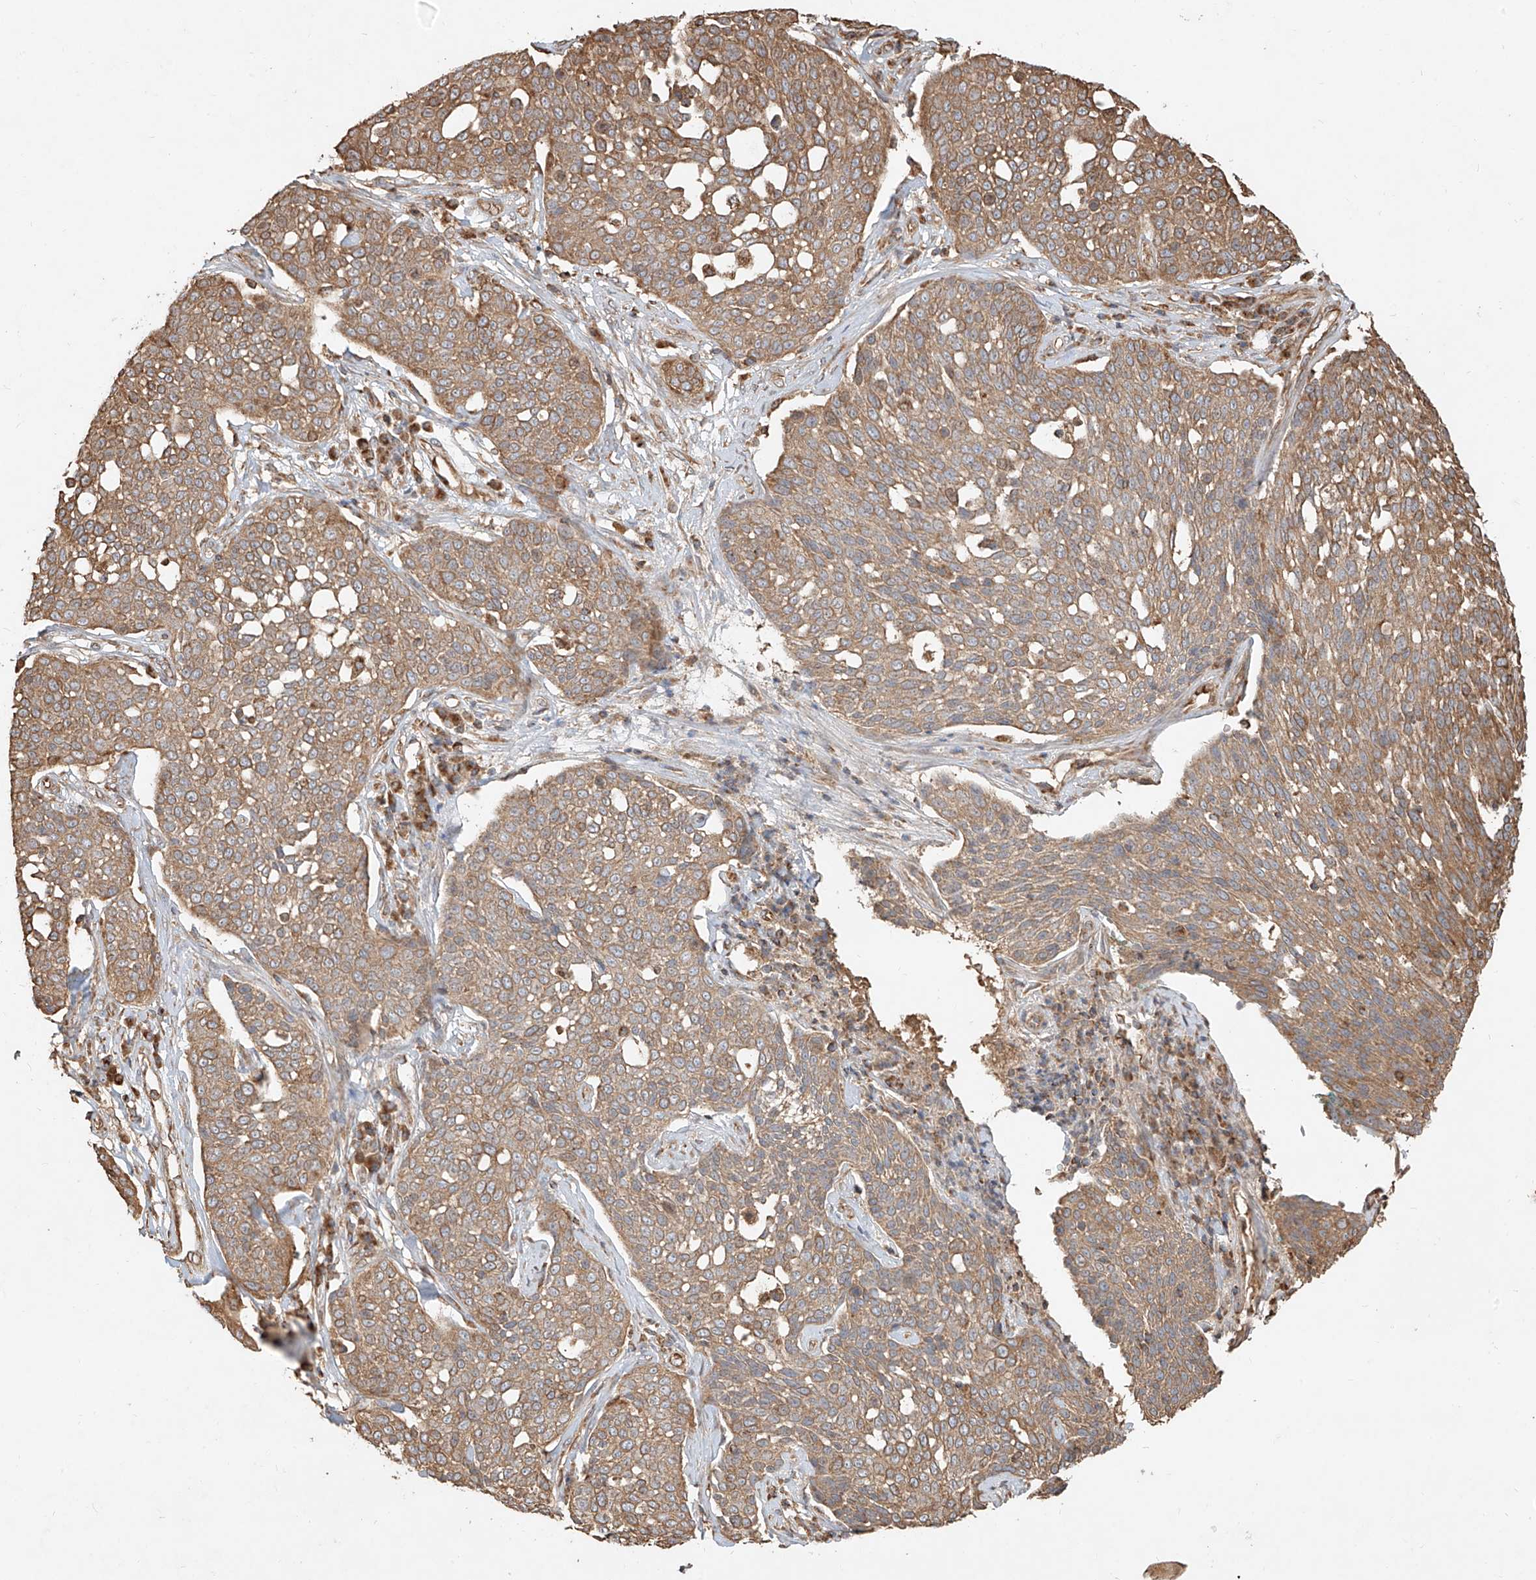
{"staining": {"intensity": "moderate", "quantity": ">75%", "location": "cytoplasmic/membranous"}, "tissue": "cervical cancer", "cell_type": "Tumor cells", "image_type": "cancer", "snomed": [{"axis": "morphology", "description": "Squamous cell carcinoma, NOS"}, {"axis": "topography", "description": "Cervix"}], "caption": "This is an image of immunohistochemistry (IHC) staining of cervical squamous cell carcinoma, which shows moderate staining in the cytoplasmic/membranous of tumor cells.", "gene": "EFNB1", "patient": {"sex": "female", "age": 34}}